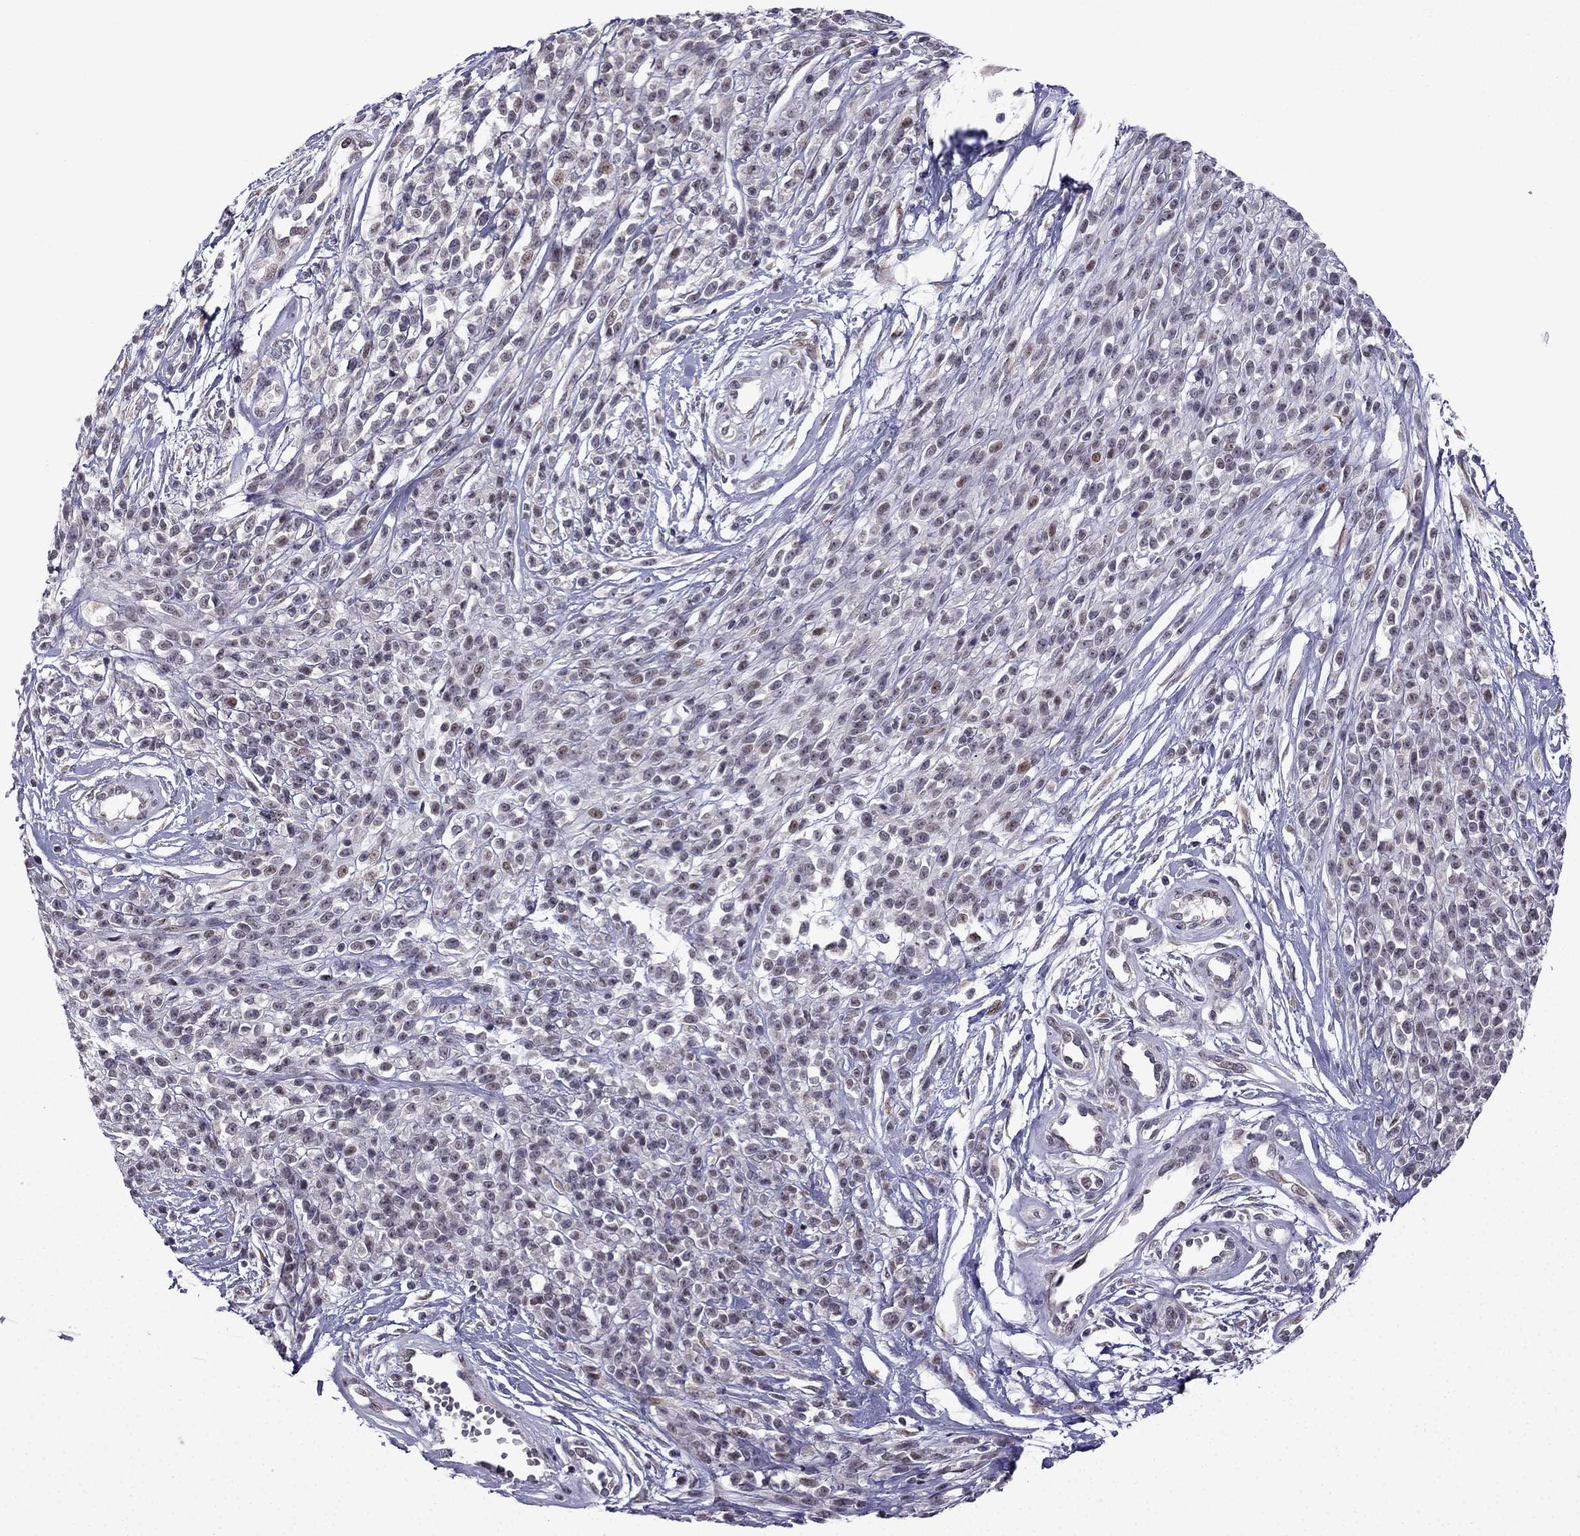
{"staining": {"intensity": "moderate", "quantity": "<25%", "location": "nuclear"}, "tissue": "melanoma", "cell_type": "Tumor cells", "image_type": "cancer", "snomed": [{"axis": "morphology", "description": "Malignant melanoma, NOS"}, {"axis": "topography", "description": "Skin"}, {"axis": "topography", "description": "Skin of trunk"}], "caption": "Brown immunohistochemical staining in malignant melanoma shows moderate nuclear staining in about <25% of tumor cells.", "gene": "FGF3", "patient": {"sex": "male", "age": 74}}